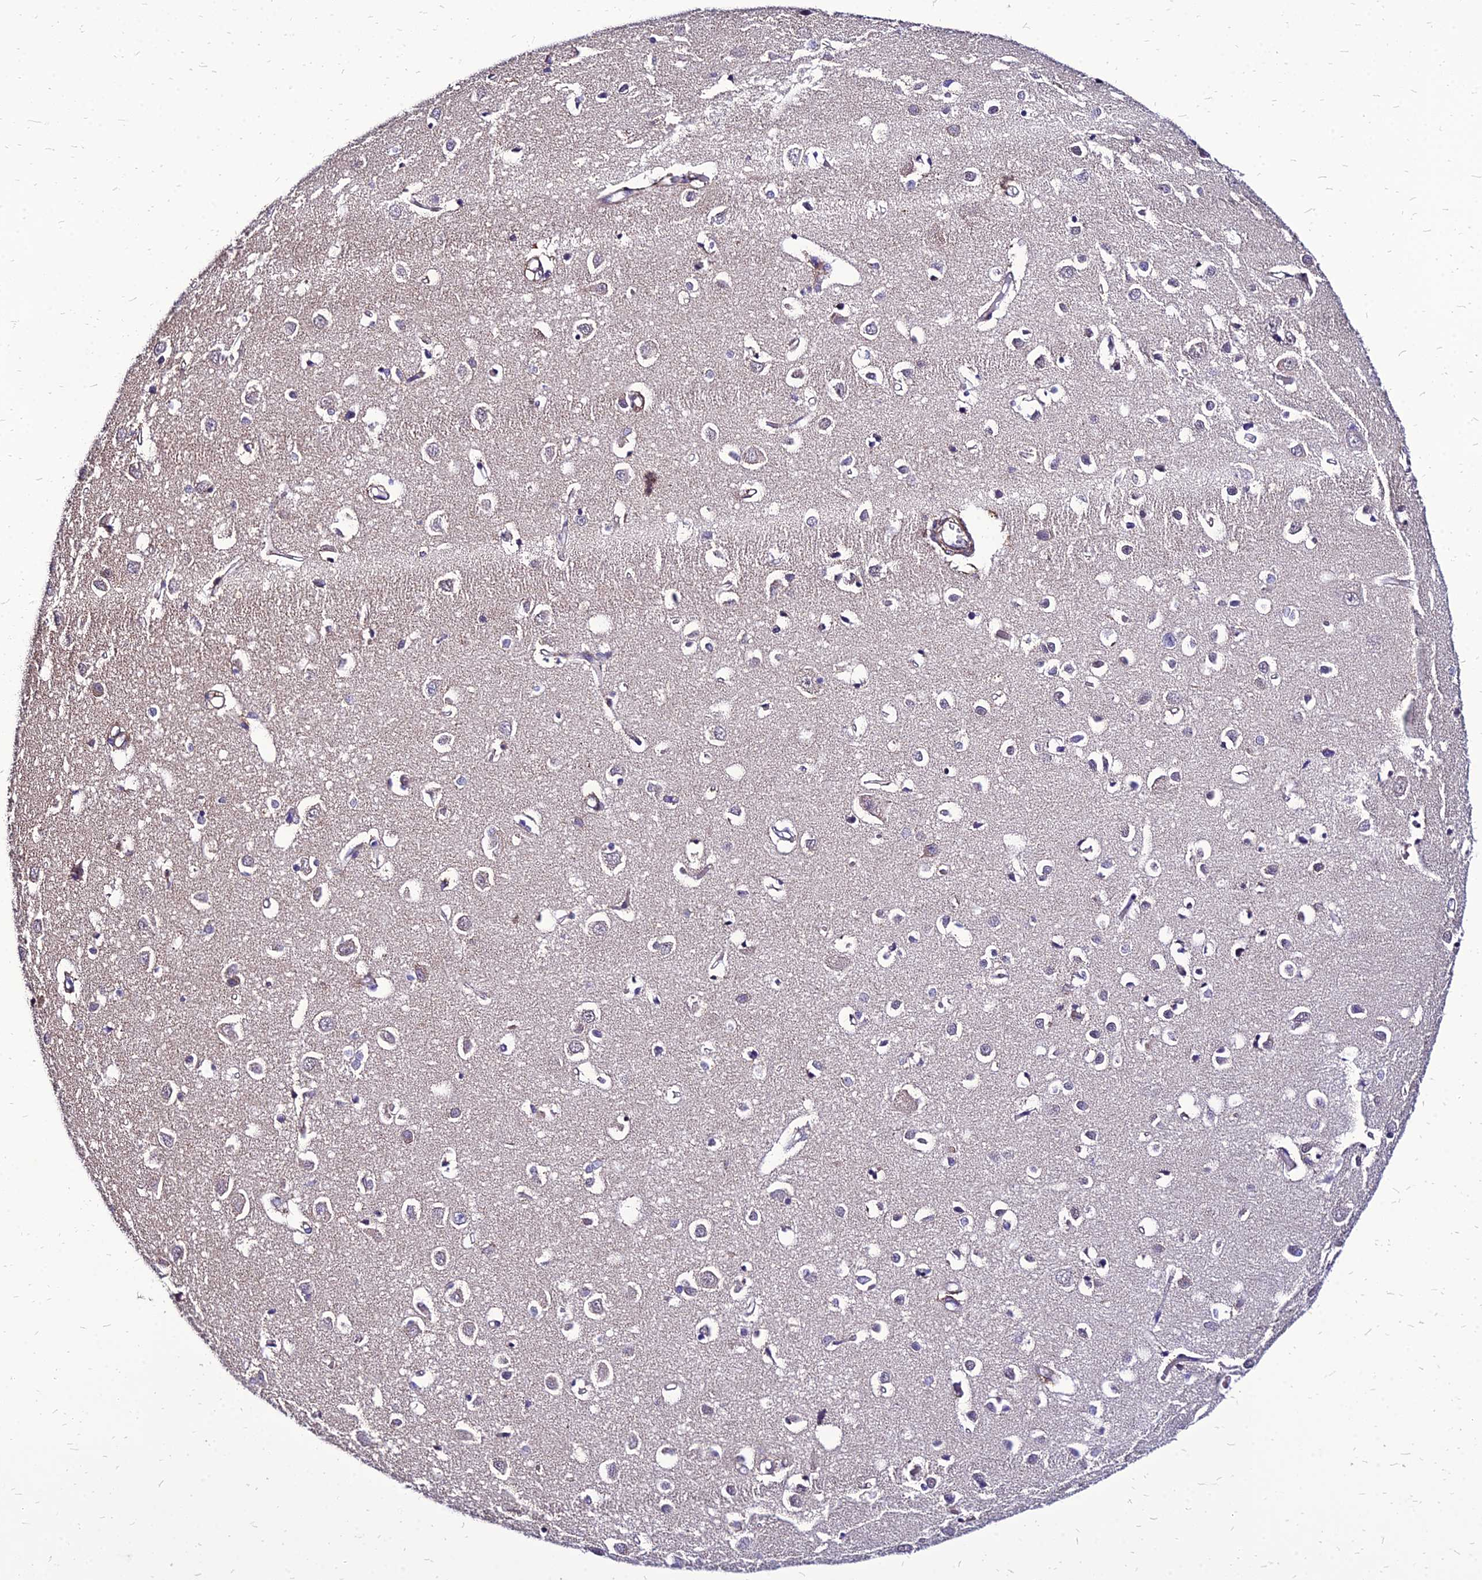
{"staining": {"intensity": "moderate", "quantity": ">75%", "location": "cytoplasmic/membranous"}, "tissue": "cerebral cortex", "cell_type": "Endothelial cells", "image_type": "normal", "snomed": [{"axis": "morphology", "description": "Normal tissue, NOS"}, {"axis": "topography", "description": "Cerebral cortex"}], "caption": "Immunohistochemical staining of unremarkable cerebral cortex shows medium levels of moderate cytoplasmic/membranous positivity in about >75% of endothelial cells. Immunohistochemistry stains the protein in brown and the nuclei are stained blue.", "gene": "YEATS2", "patient": {"sex": "female", "age": 64}}